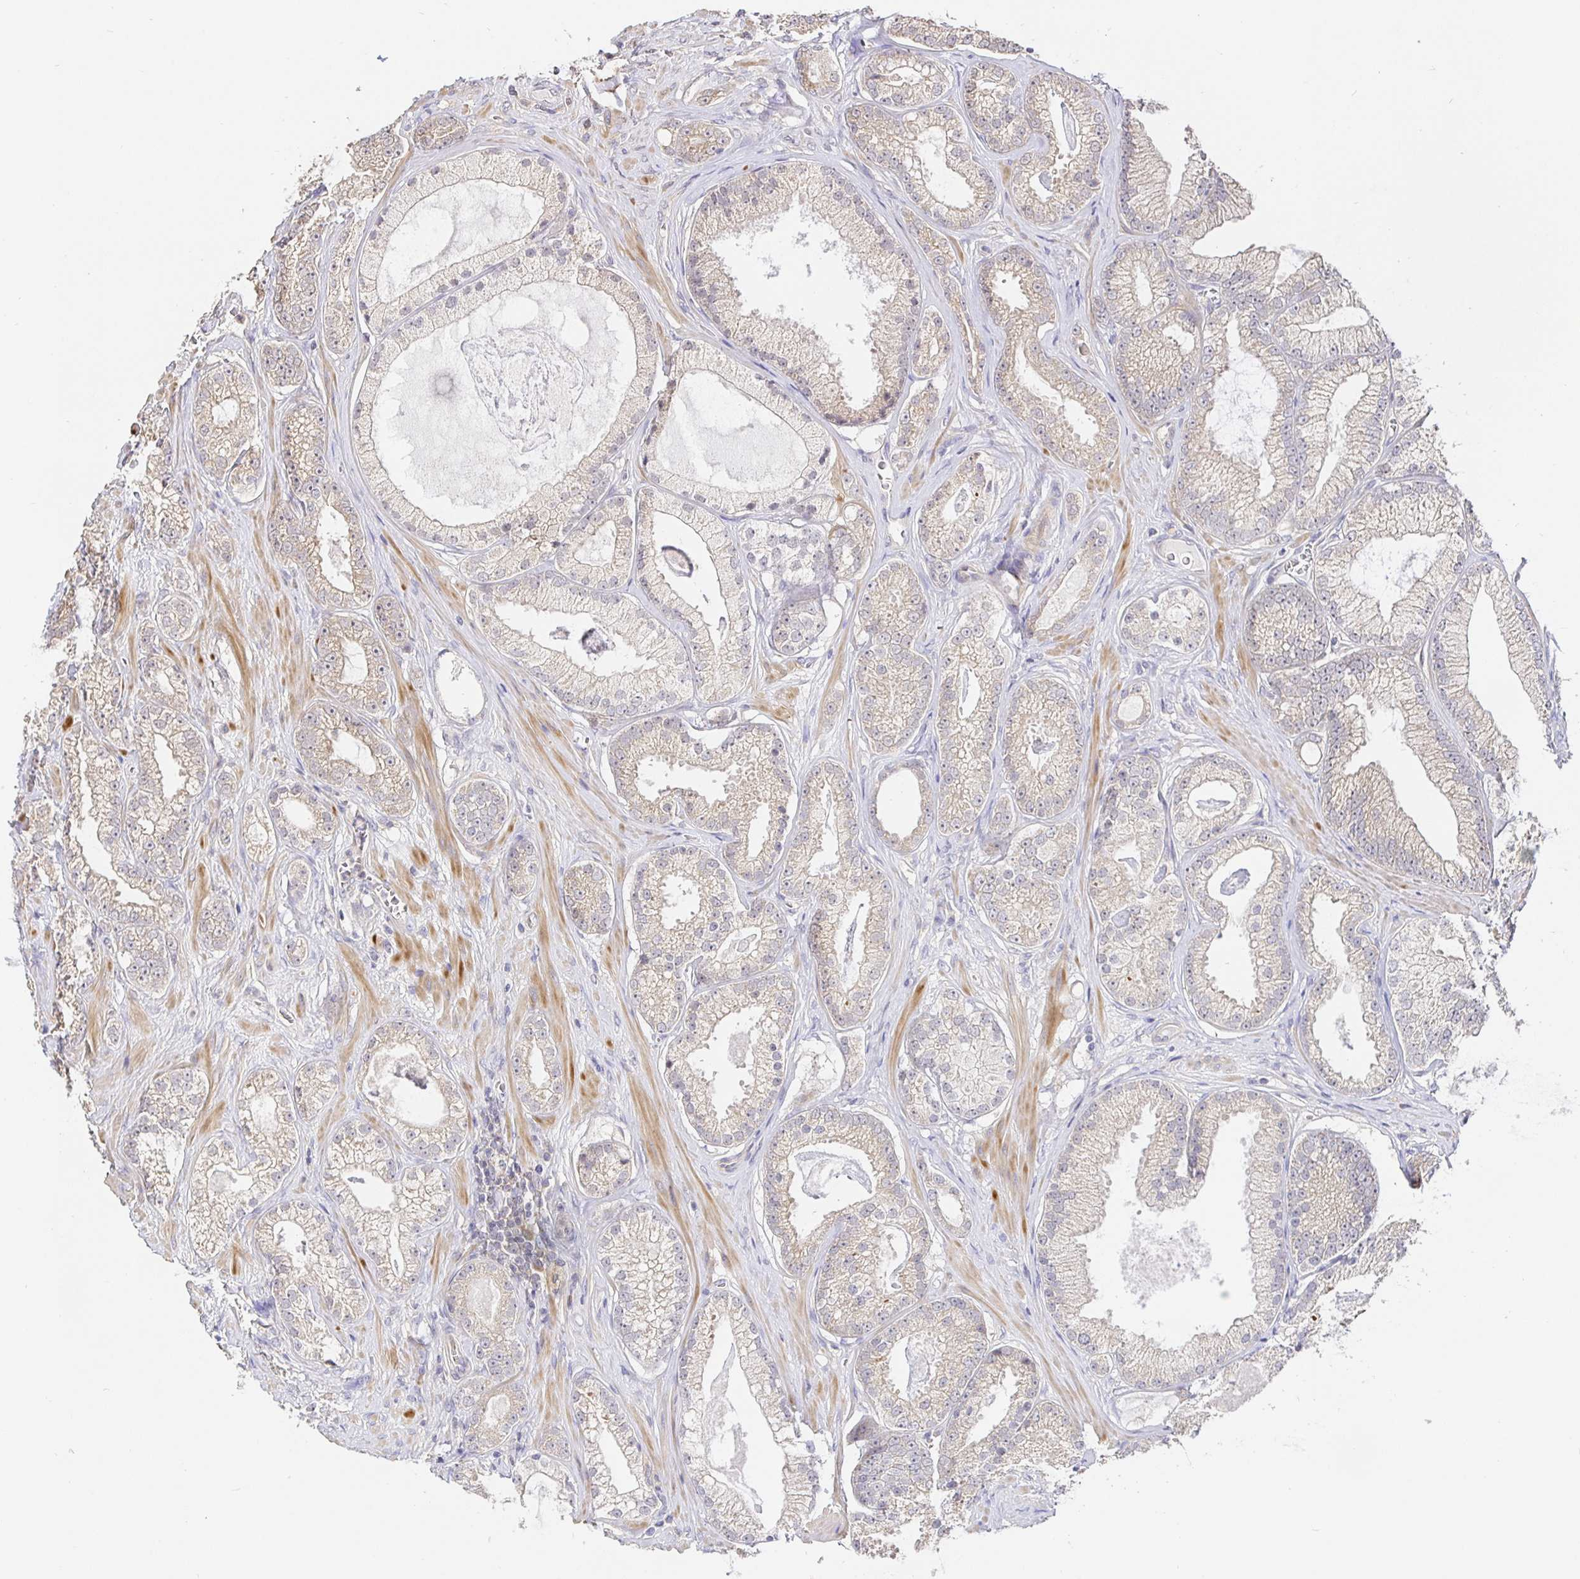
{"staining": {"intensity": "weak", "quantity": "<25%", "location": "cytoplasmic/membranous"}, "tissue": "prostate cancer", "cell_type": "Tumor cells", "image_type": "cancer", "snomed": [{"axis": "morphology", "description": "Adenocarcinoma, High grade"}, {"axis": "topography", "description": "Prostate"}], "caption": "This is an immunohistochemistry (IHC) histopathology image of human high-grade adenocarcinoma (prostate). There is no staining in tumor cells.", "gene": "ZDHHC11", "patient": {"sex": "male", "age": 66}}